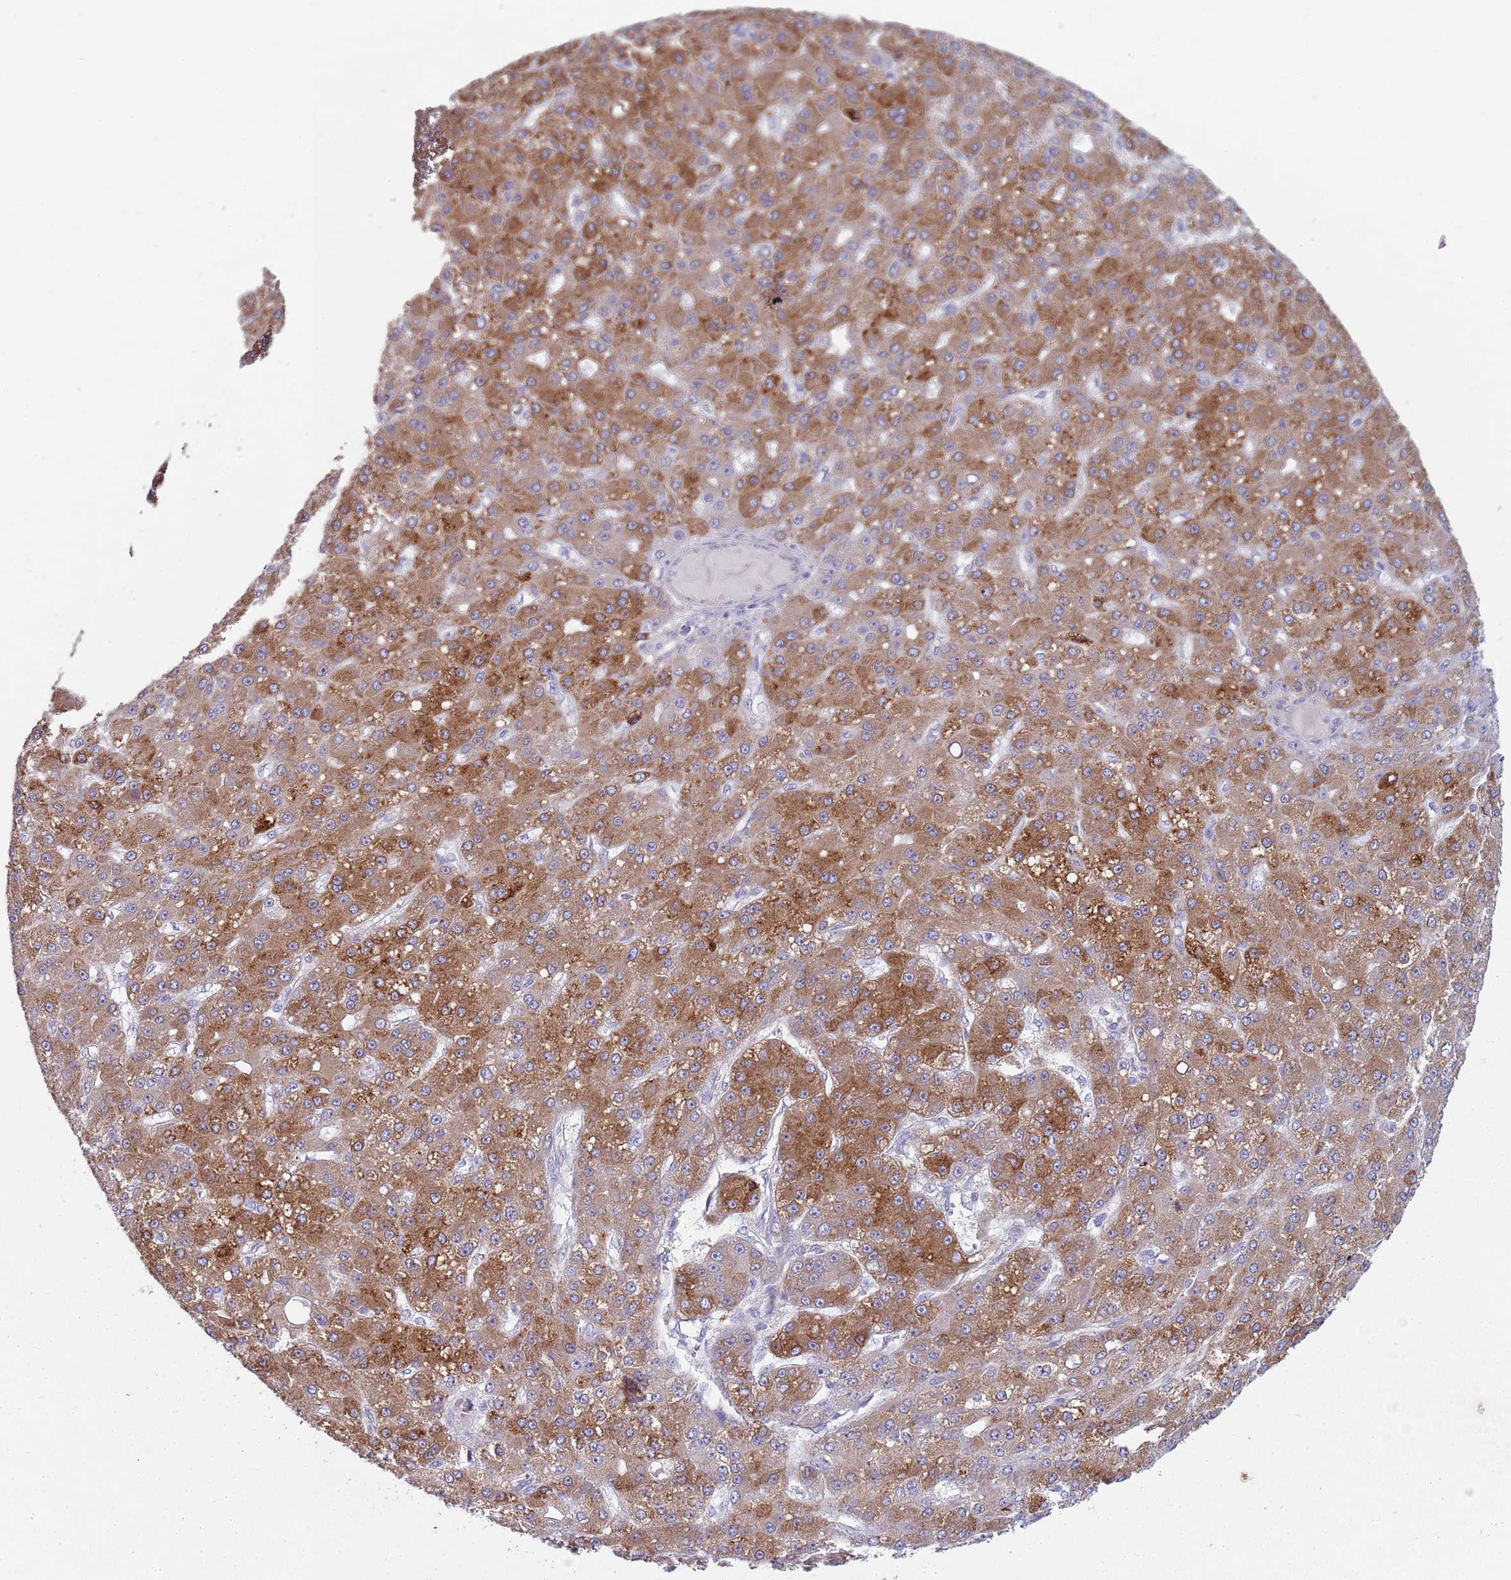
{"staining": {"intensity": "moderate", "quantity": ">75%", "location": "cytoplasmic/membranous"}, "tissue": "liver cancer", "cell_type": "Tumor cells", "image_type": "cancer", "snomed": [{"axis": "morphology", "description": "Carcinoma, Hepatocellular, NOS"}, {"axis": "topography", "description": "Liver"}], "caption": "This photomicrograph reveals immunohistochemistry (IHC) staining of liver hepatocellular carcinoma, with medium moderate cytoplasmic/membranous expression in approximately >75% of tumor cells.", "gene": "ZNF583", "patient": {"sex": "male", "age": 67}}